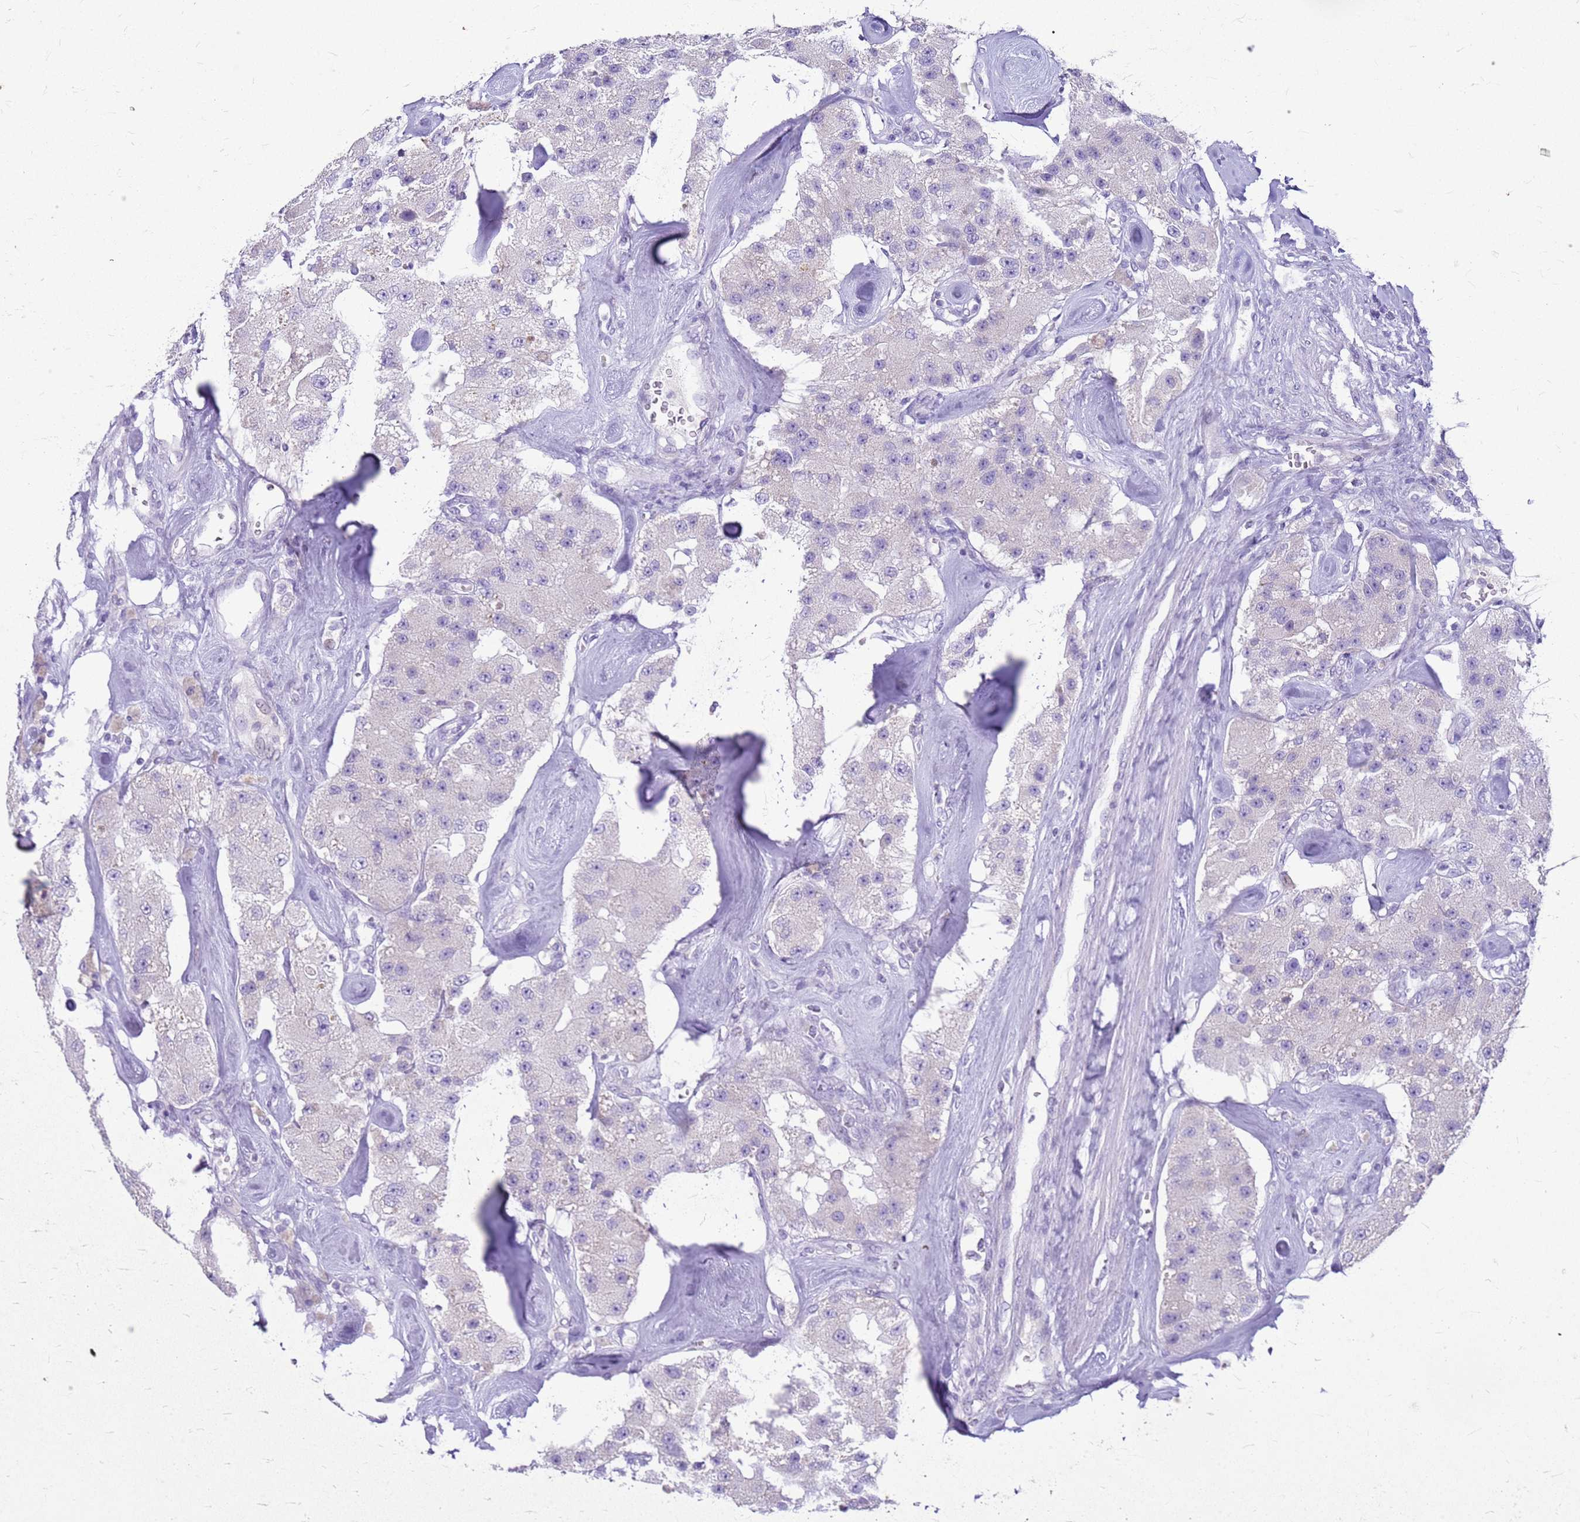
{"staining": {"intensity": "negative", "quantity": "none", "location": "none"}, "tissue": "carcinoid", "cell_type": "Tumor cells", "image_type": "cancer", "snomed": [{"axis": "morphology", "description": "Carcinoid, malignant, NOS"}, {"axis": "topography", "description": "Pancreas"}], "caption": "Tumor cells show no significant staining in carcinoid. (Brightfield microscopy of DAB (3,3'-diaminobenzidine) immunohistochemistry at high magnification).", "gene": "FABP2", "patient": {"sex": "male", "age": 41}}